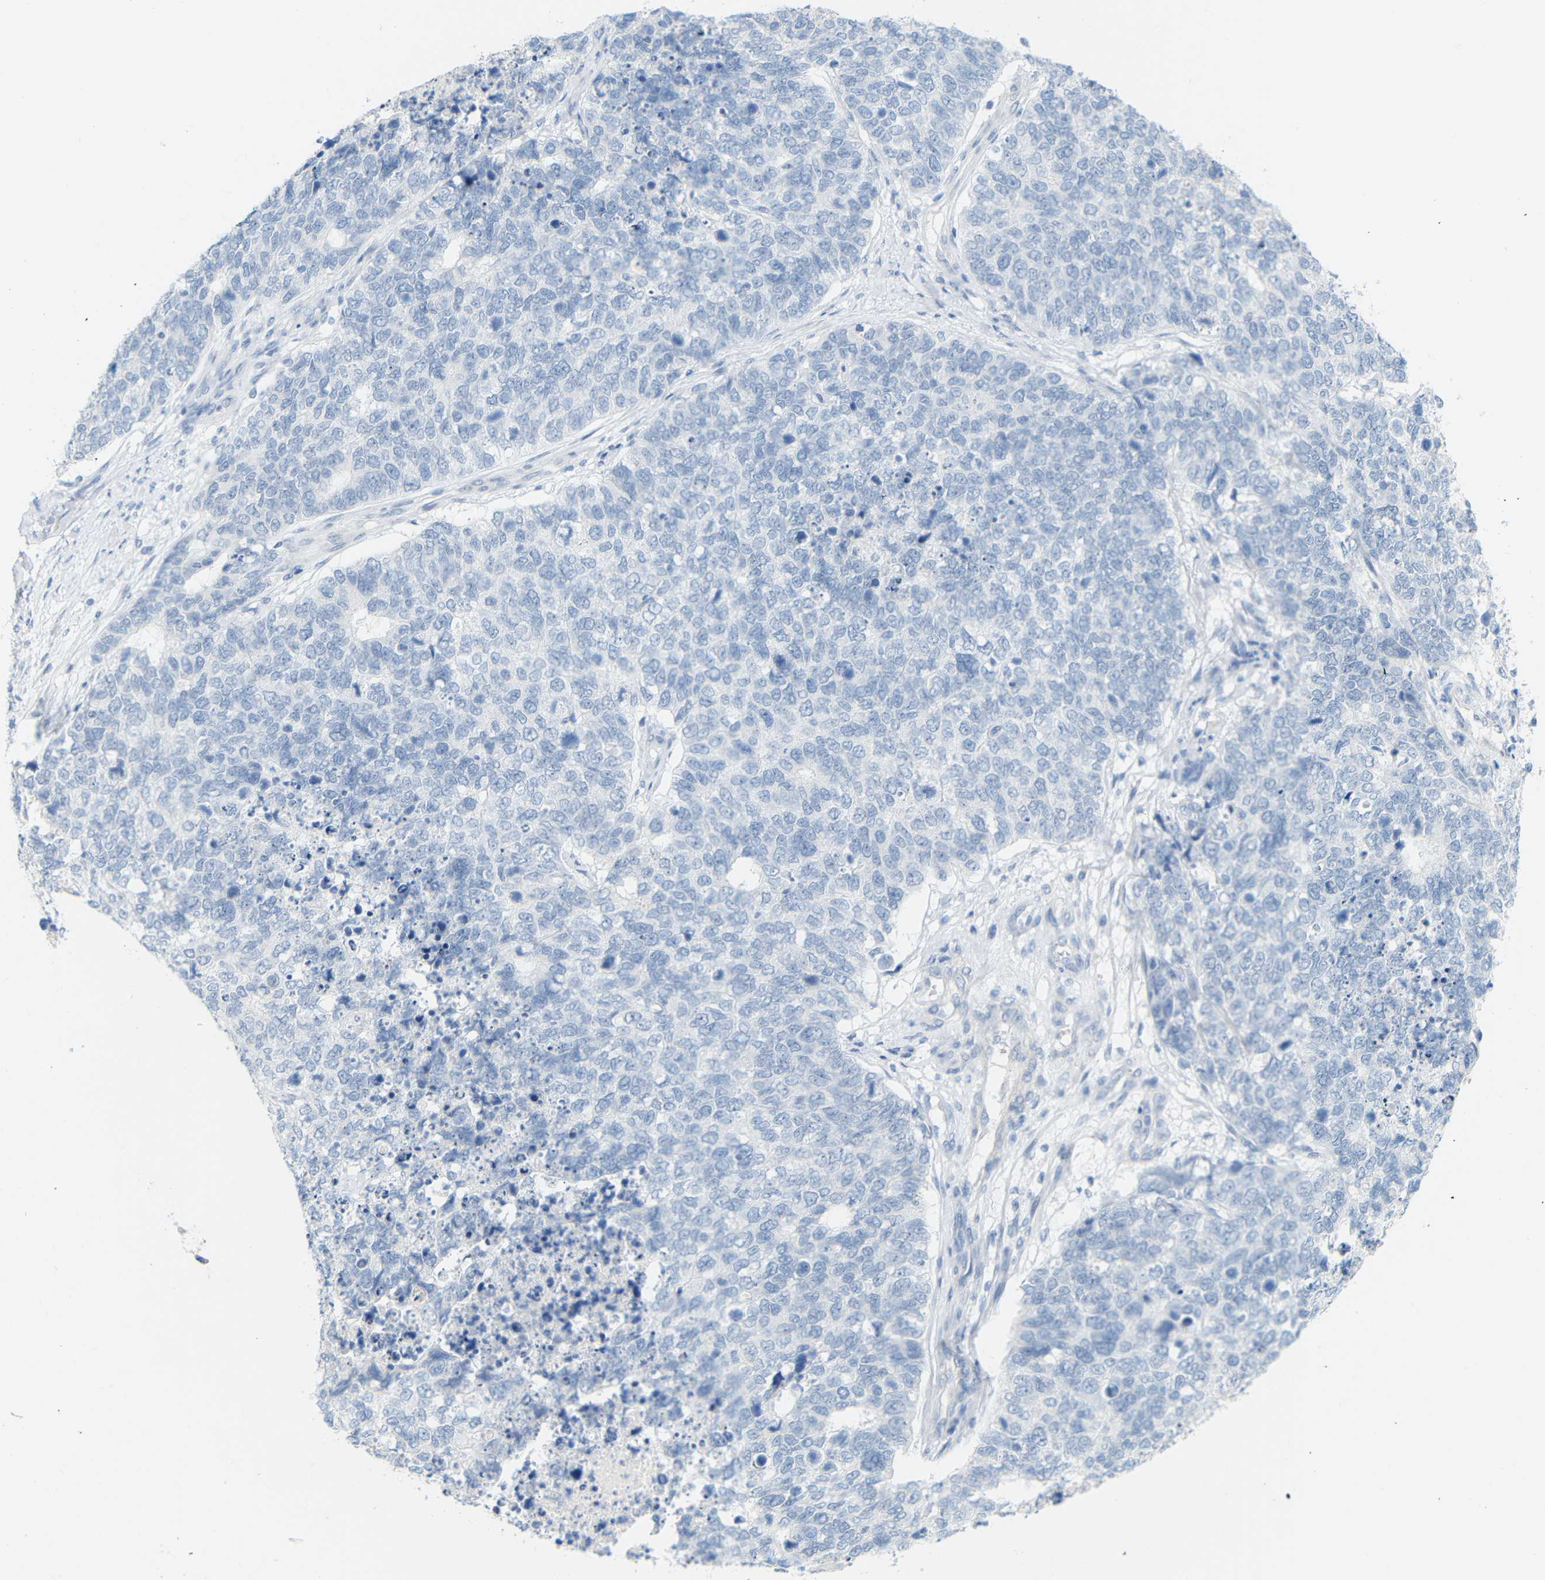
{"staining": {"intensity": "negative", "quantity": "none", "location": "none"}, "tissue": "cervical cancer", "cell_type": "Tumor cells", "image_type": "cancer", "snomed": [{"axis": "morphology", "description": "Squamous cell carcinoma, NOS"}, {"axis": "topography", "description": "Cervix"}], "caption": "Tumor cells show no significant positivity in squamous cell carcinoma (cervical).", "gene": "OPN1SW", "patient": {"sex": "female", "age": 63}}